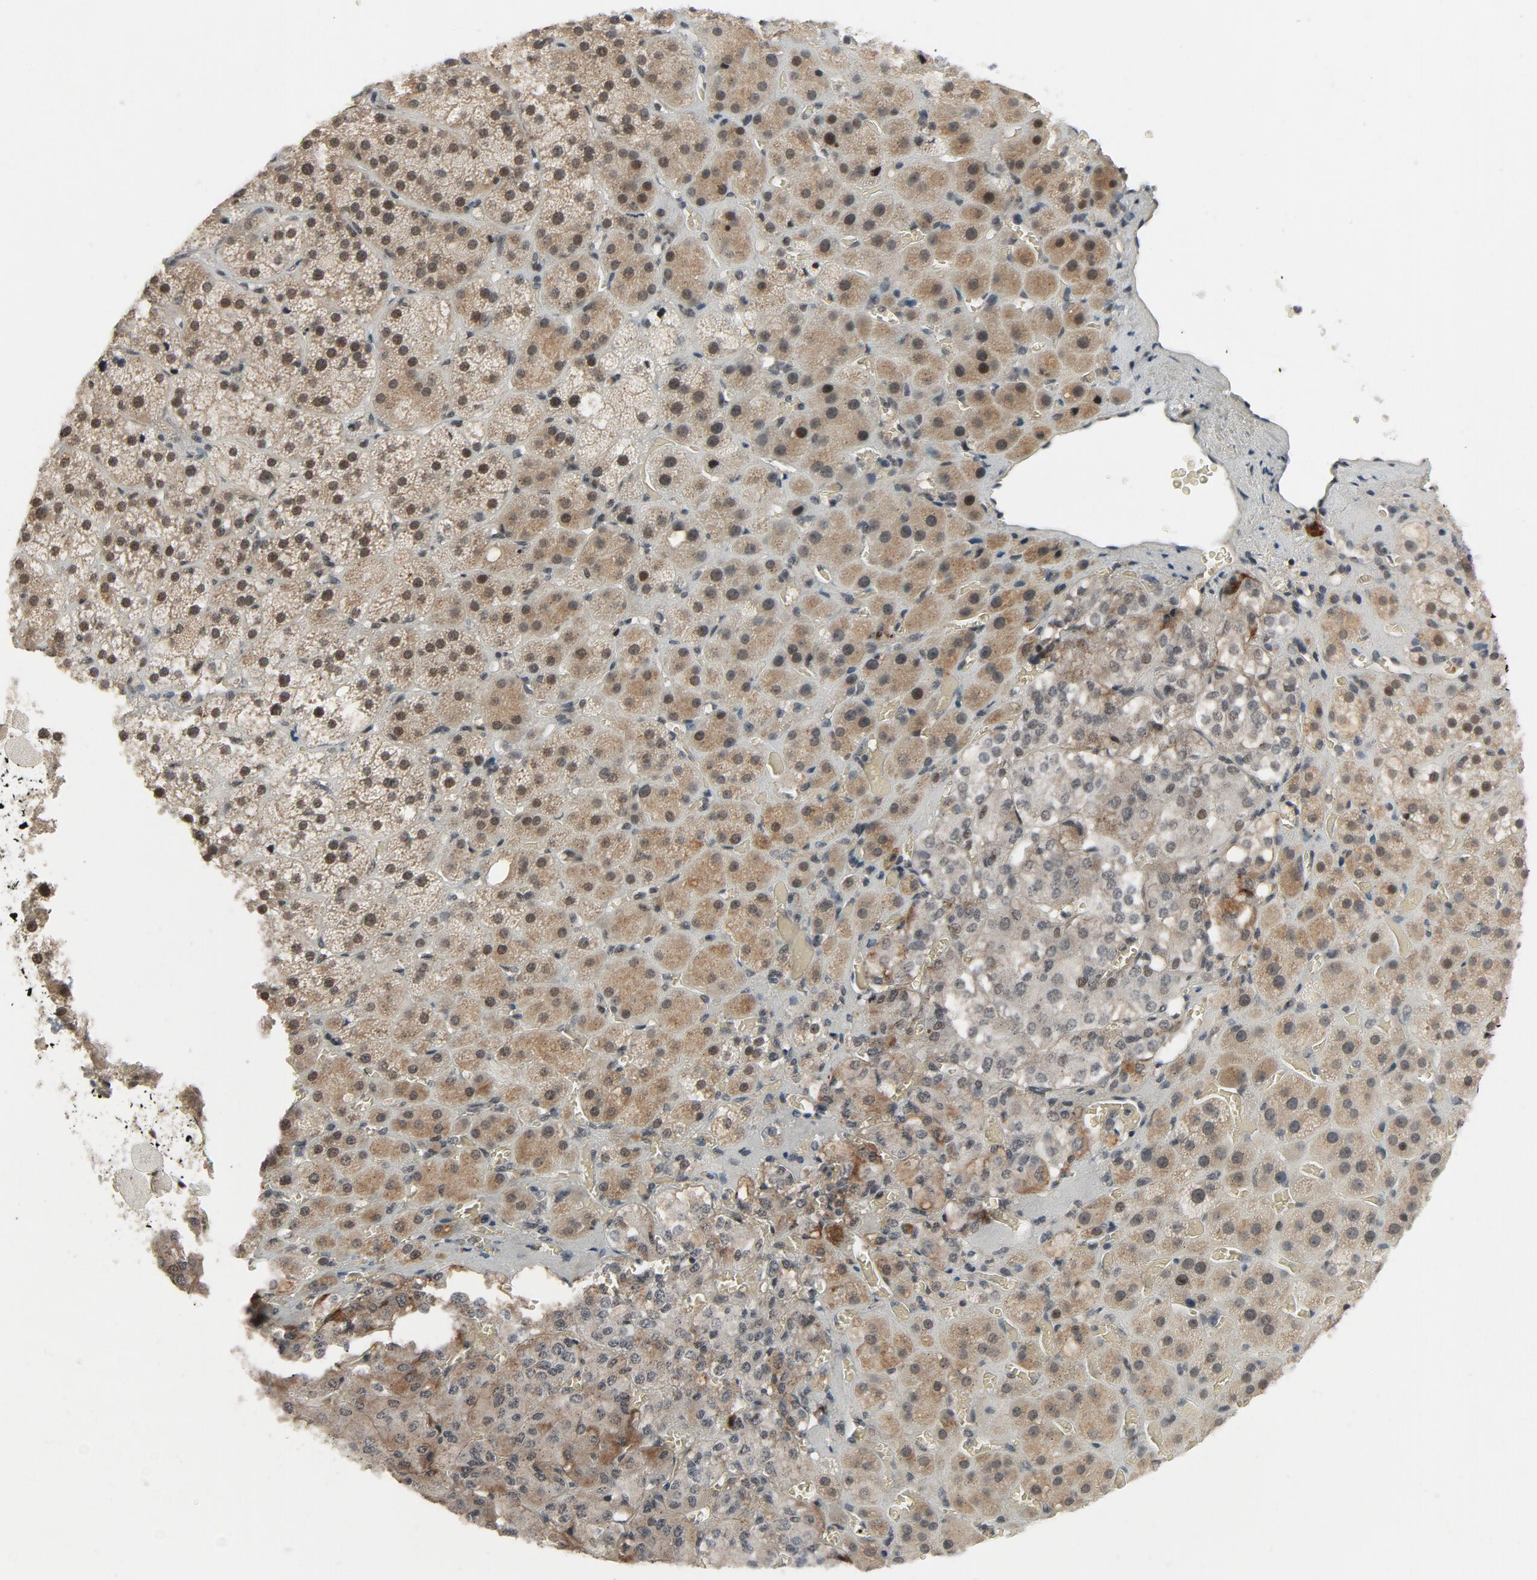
{"staining": {"intensity": "strong", "quantity": ">75%", "location": "cytoplasmic/membranous,nuclear"}, "tissue": "adrenal gland", "cell_type": "Glandular cells", "image_type": "normal", "snomed": [{"axis": "morphology", "description": "Normal tissue, NOS"}, {"axis": "topography", "description": "Adrenal gland"}], "caption": "Immunohistochemical staining of benign adrenal gland reveals >75% levels of strong cytoplasmic/membranous,nuclear protein positivity in about >75% of glandular cells. Immunohistochemistry (ihc) stains the protein in brown and the nuclei are stained blue.", "gene": "SMARCD1", "patient": {"sex": "female", "age": 71}}